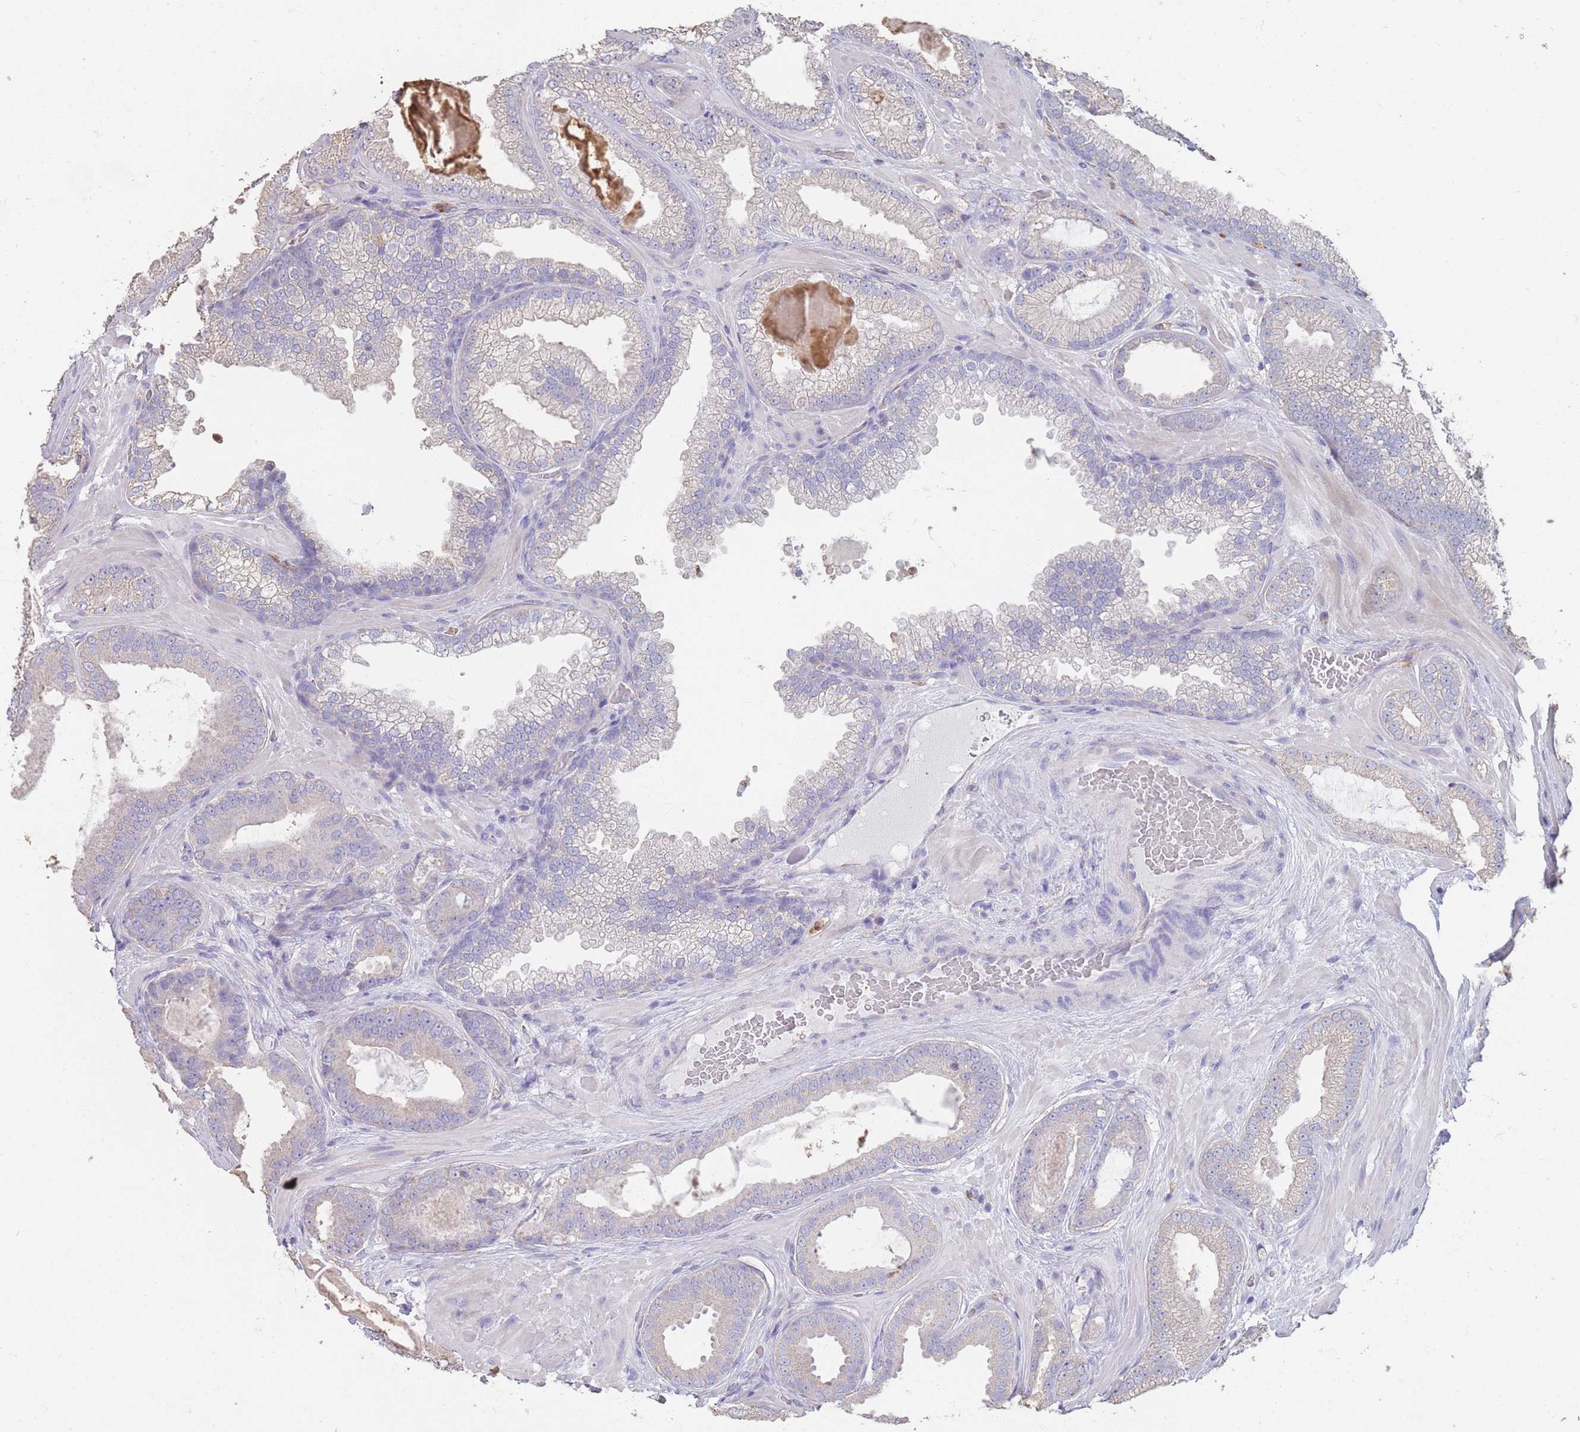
{"staining": {"intensity": "negative", "quantity": "none", "location": "none"}, "tissue": "prostate cancer", "cell_type": "Tumor cells", "image_type": "cancer", "snomed": [{"axis": "morphology", "description": "Adenocarcinoma, Low grade"}, {"axis": "topography", "description": "Prostate"}], "caption": "A histopathology image of human adenocarcinoma (low-grade) (prostate) is negative for staining in tumor cells. (Stains: DAB (3,3'-diaminobenzidine) IHC with hematoxylin counter stain, Microscopy: brightfield microscopy at high magnification).", "gene": "CLEC12A", "patient": {"sex": "male", "age": 57}}